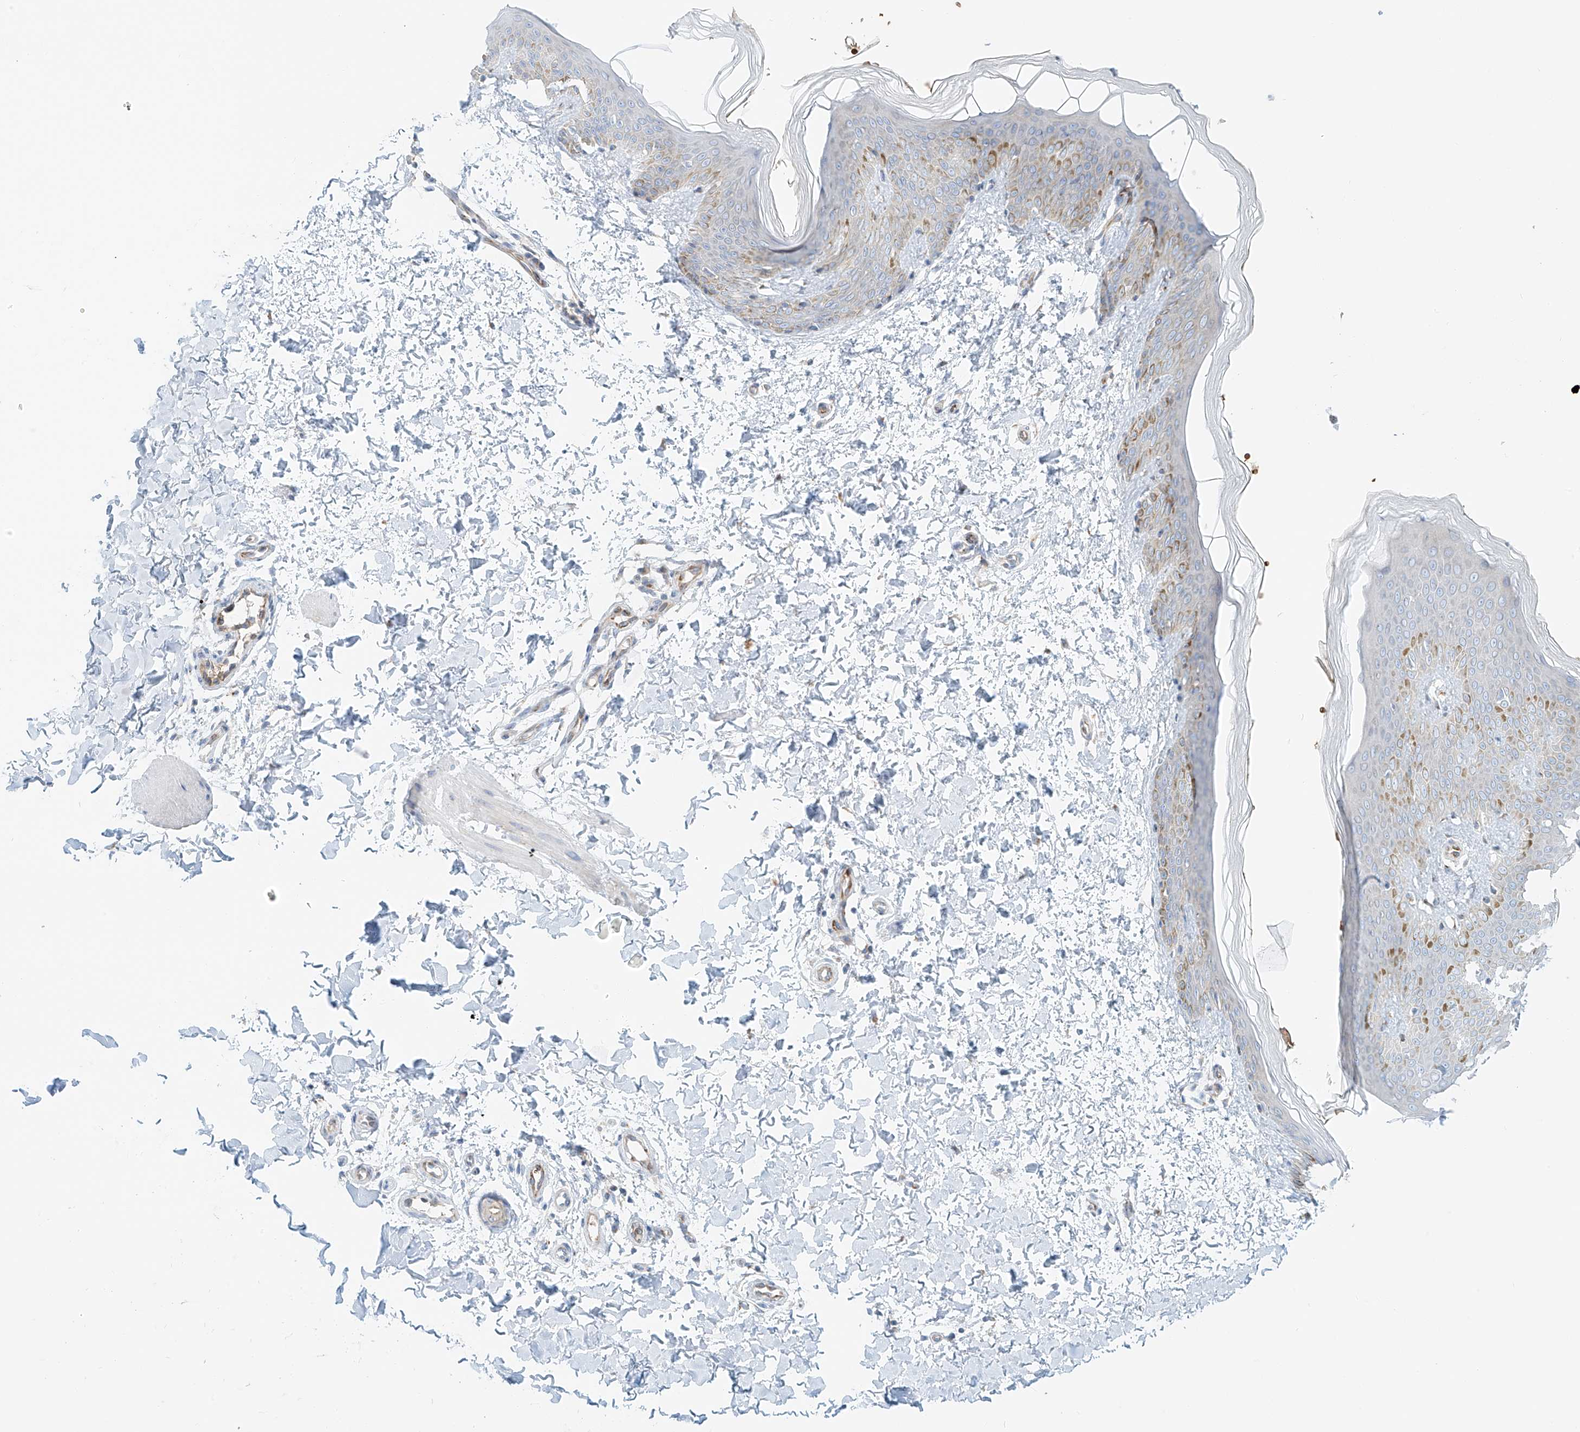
{"staining": {"intensity": "negative", "quantity": "none", "location": "none"}, "tissue": "skin", "cell_type": "Fibroblasts", "image_type": "normal", "snomed": [{"axis": "morphology", "description": "Normal tissue, NOS"}, {"axis": "morphology", "description": "Neoplasm, benign, NOS"}, {"axis": "topography", "description": "Skin"}, {"axis": "topography", "description": "Soft tissue"}], "caption": "High power microscopy histopathology image of an immunohistochemistry (IHC) image of unremarkable skin, revealing no significant positivity in fibroblasts.", "gene": "EIPR1", "patient": {"sex": "male", "age": 26}}